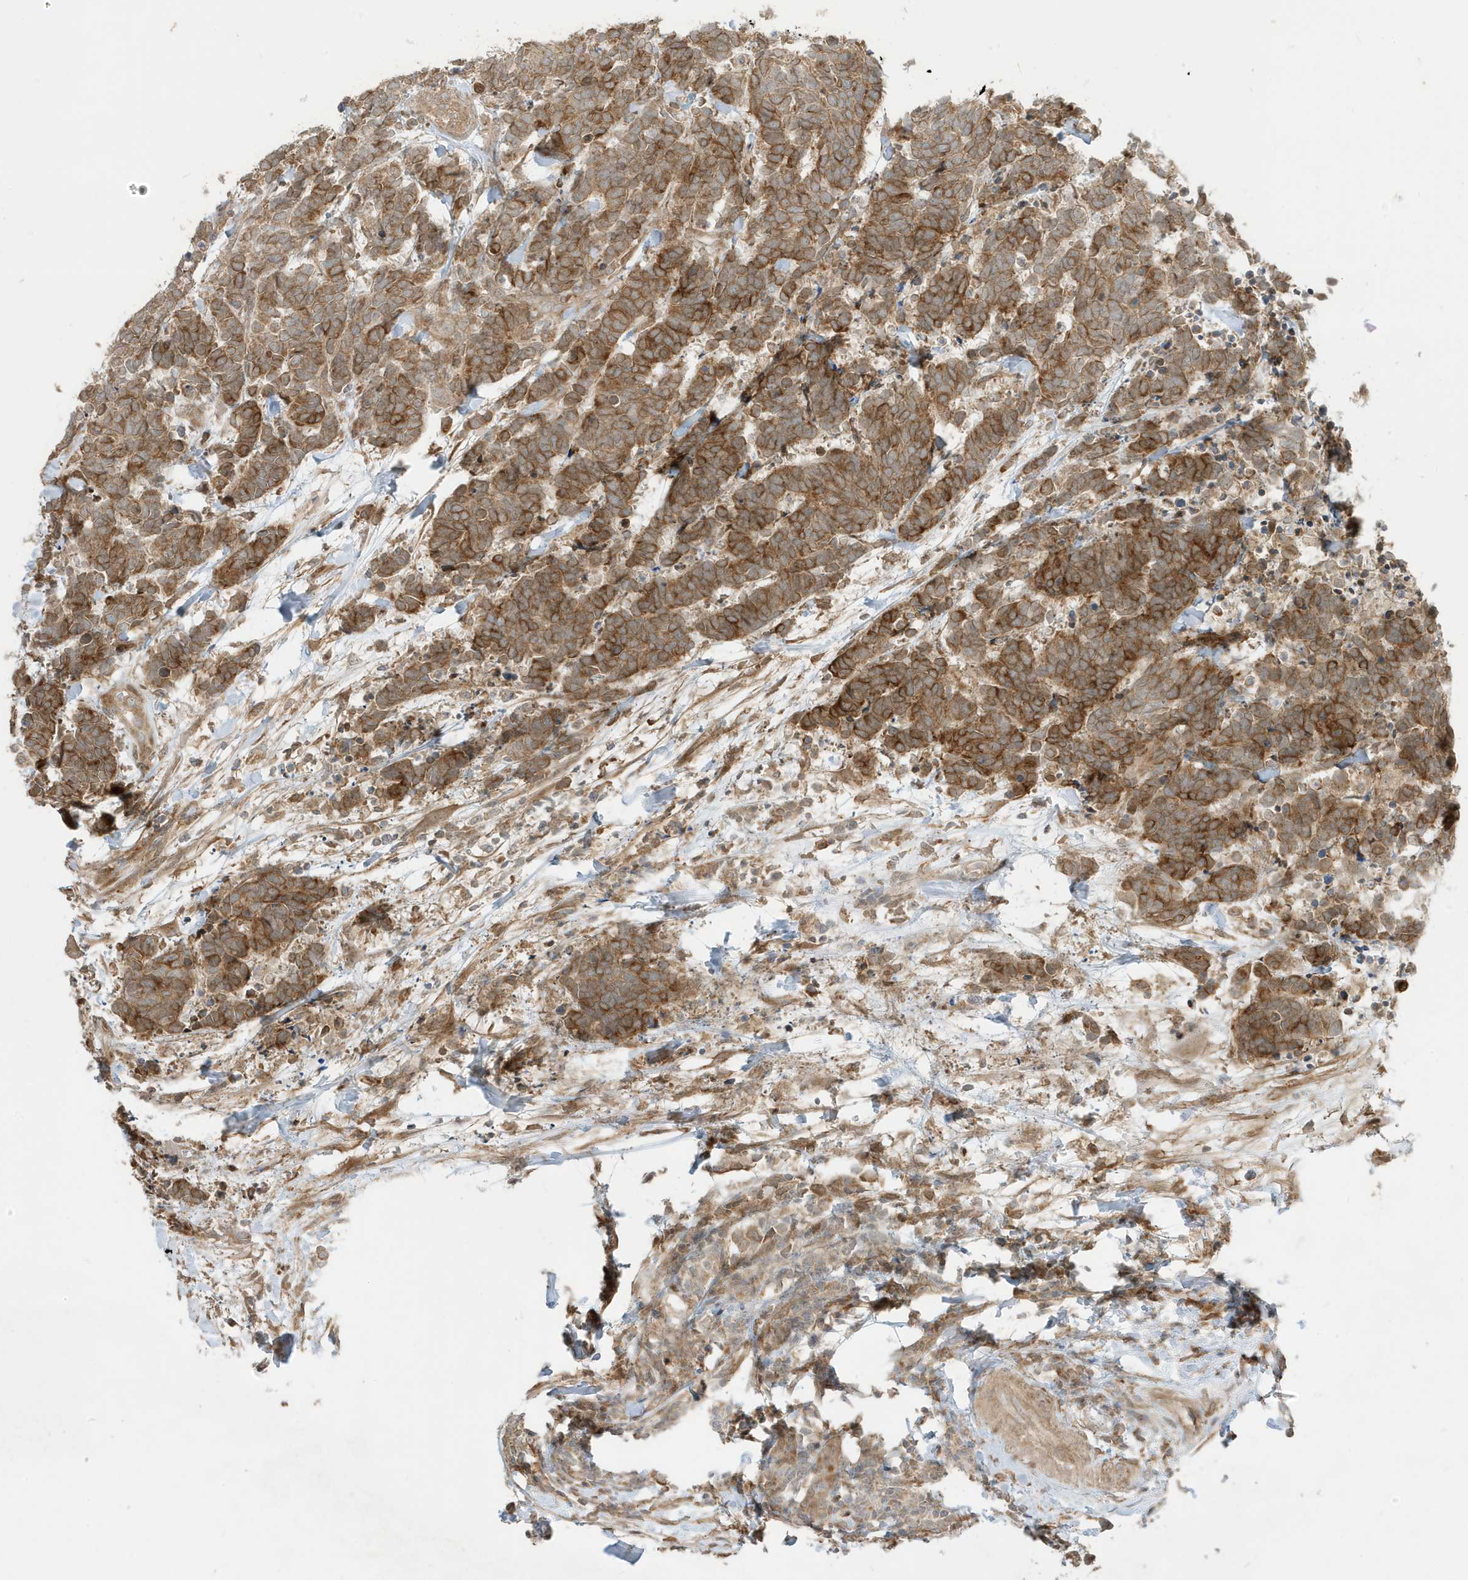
{"staining": {"intensity": "moderate", "quantity": ">75%", "location": "cytoplasmic/membranous"}, "tissue": "carcinoid", "cell_type": "Tumor cells", "image_type": "cancer", "snomed": [{"axis": "morphology", "description": "Carcinoma, NOS"}, {"axis": "morphology", "description": "Carcinoid, malignant, NOS"}, {"axis": "topography", "description": "Urinary bladder"}], "caption": "Protein staining of carcinoma tissue demonstrates moderate cytoplasmic/membranous expression in about >75% of tumor cells.", "gene": "SCARF2", "patient": {"sex": "male", "age": 57}}